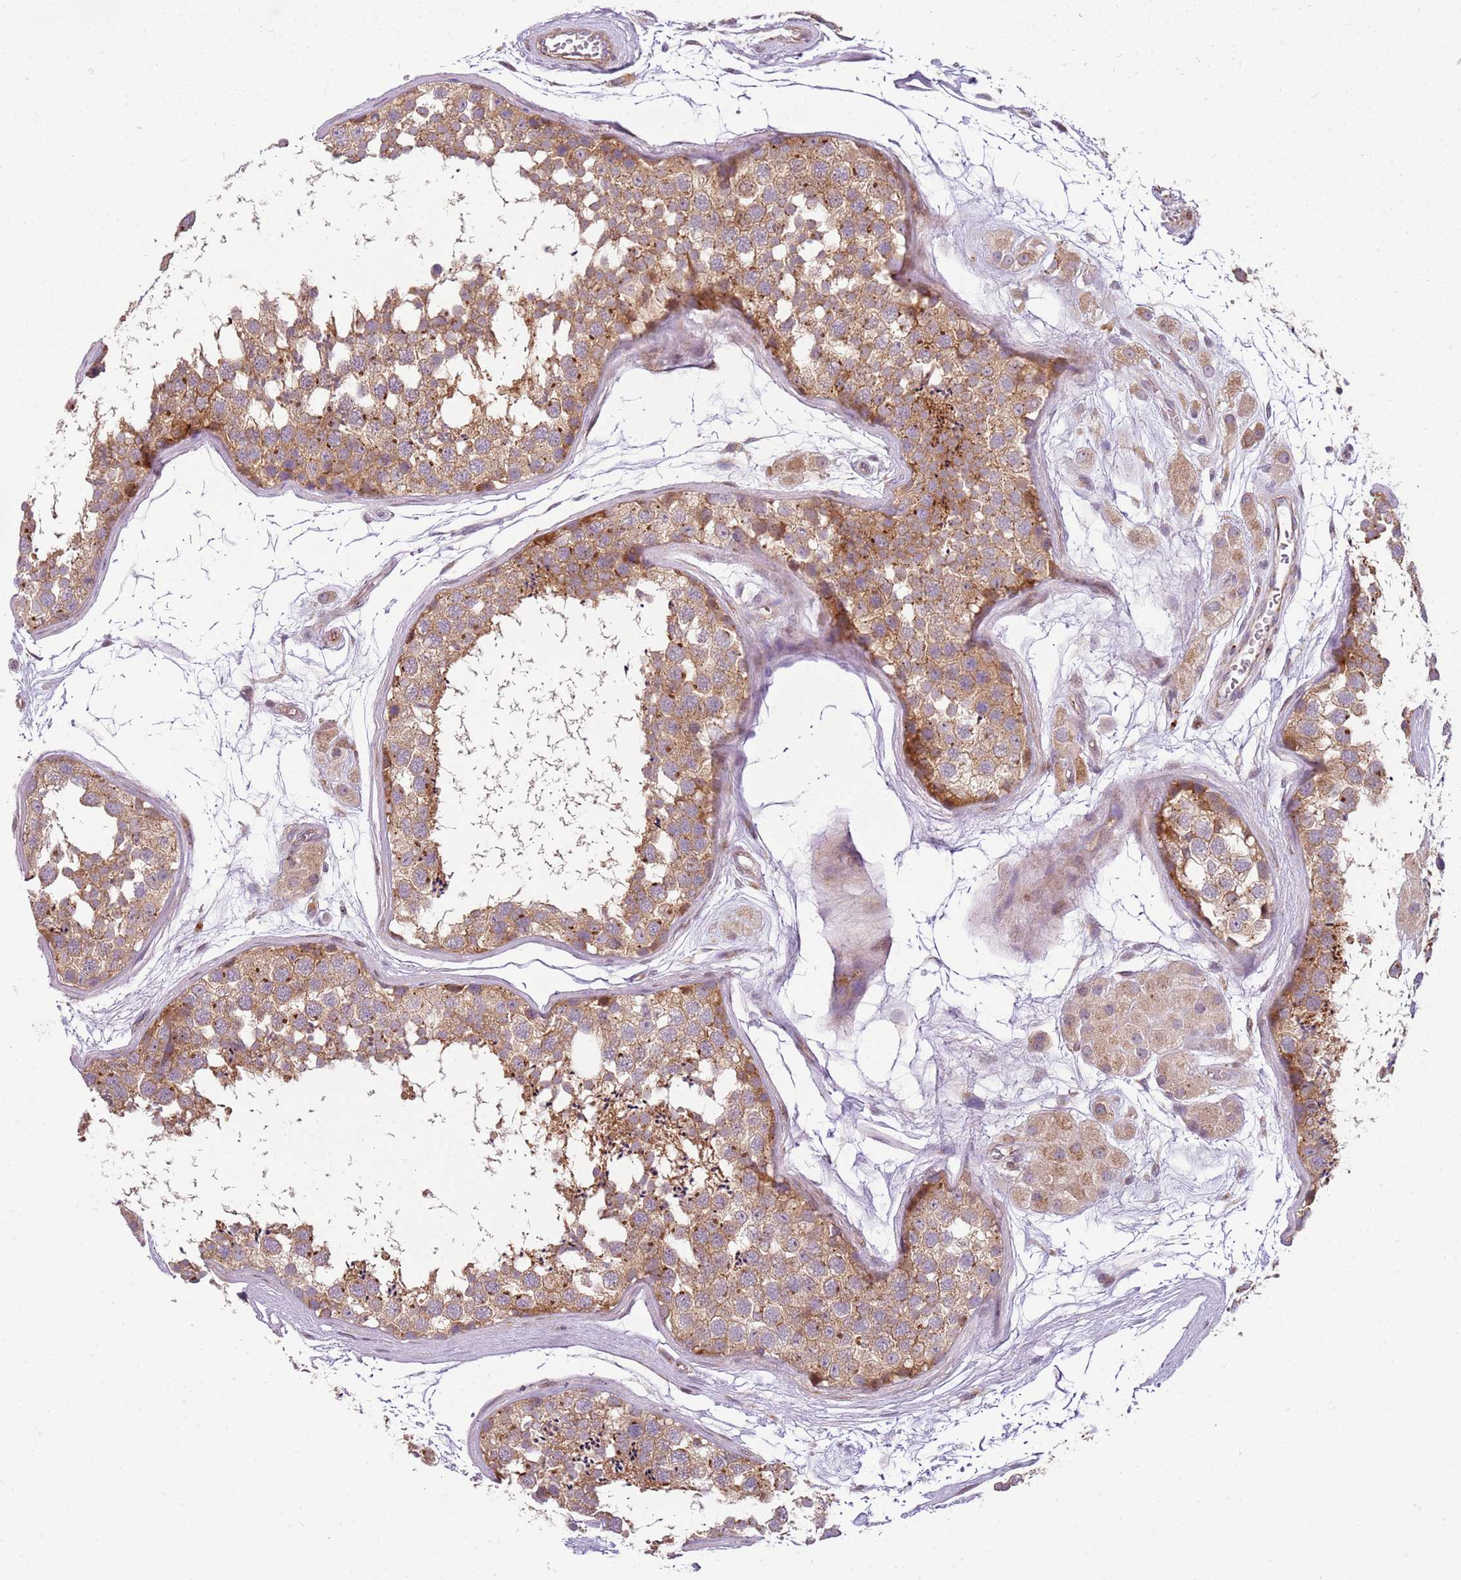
{"staining": {"intensity": "moderate", "quantity": ">75%", "location": "cytoplasmic/membranous"}, "tissue": "testis", "cell_type": "Cells in seminiferous ducts", "image_type": "normal", "snomed": [{"axis": "morphology", "description": "Normal tissue, NOS"}, {"axis": "topography", "description": "Testis"}], "caption": "Testis was stained to show a protein in brown. There is medium levels of moderate cytoplasmic/membranous staining in about >75% of cells in seminiferous ducts. Nuclei are stained in blue.", "gene": "PVRIG", "patient": {"sex": "male", "age": 56}}